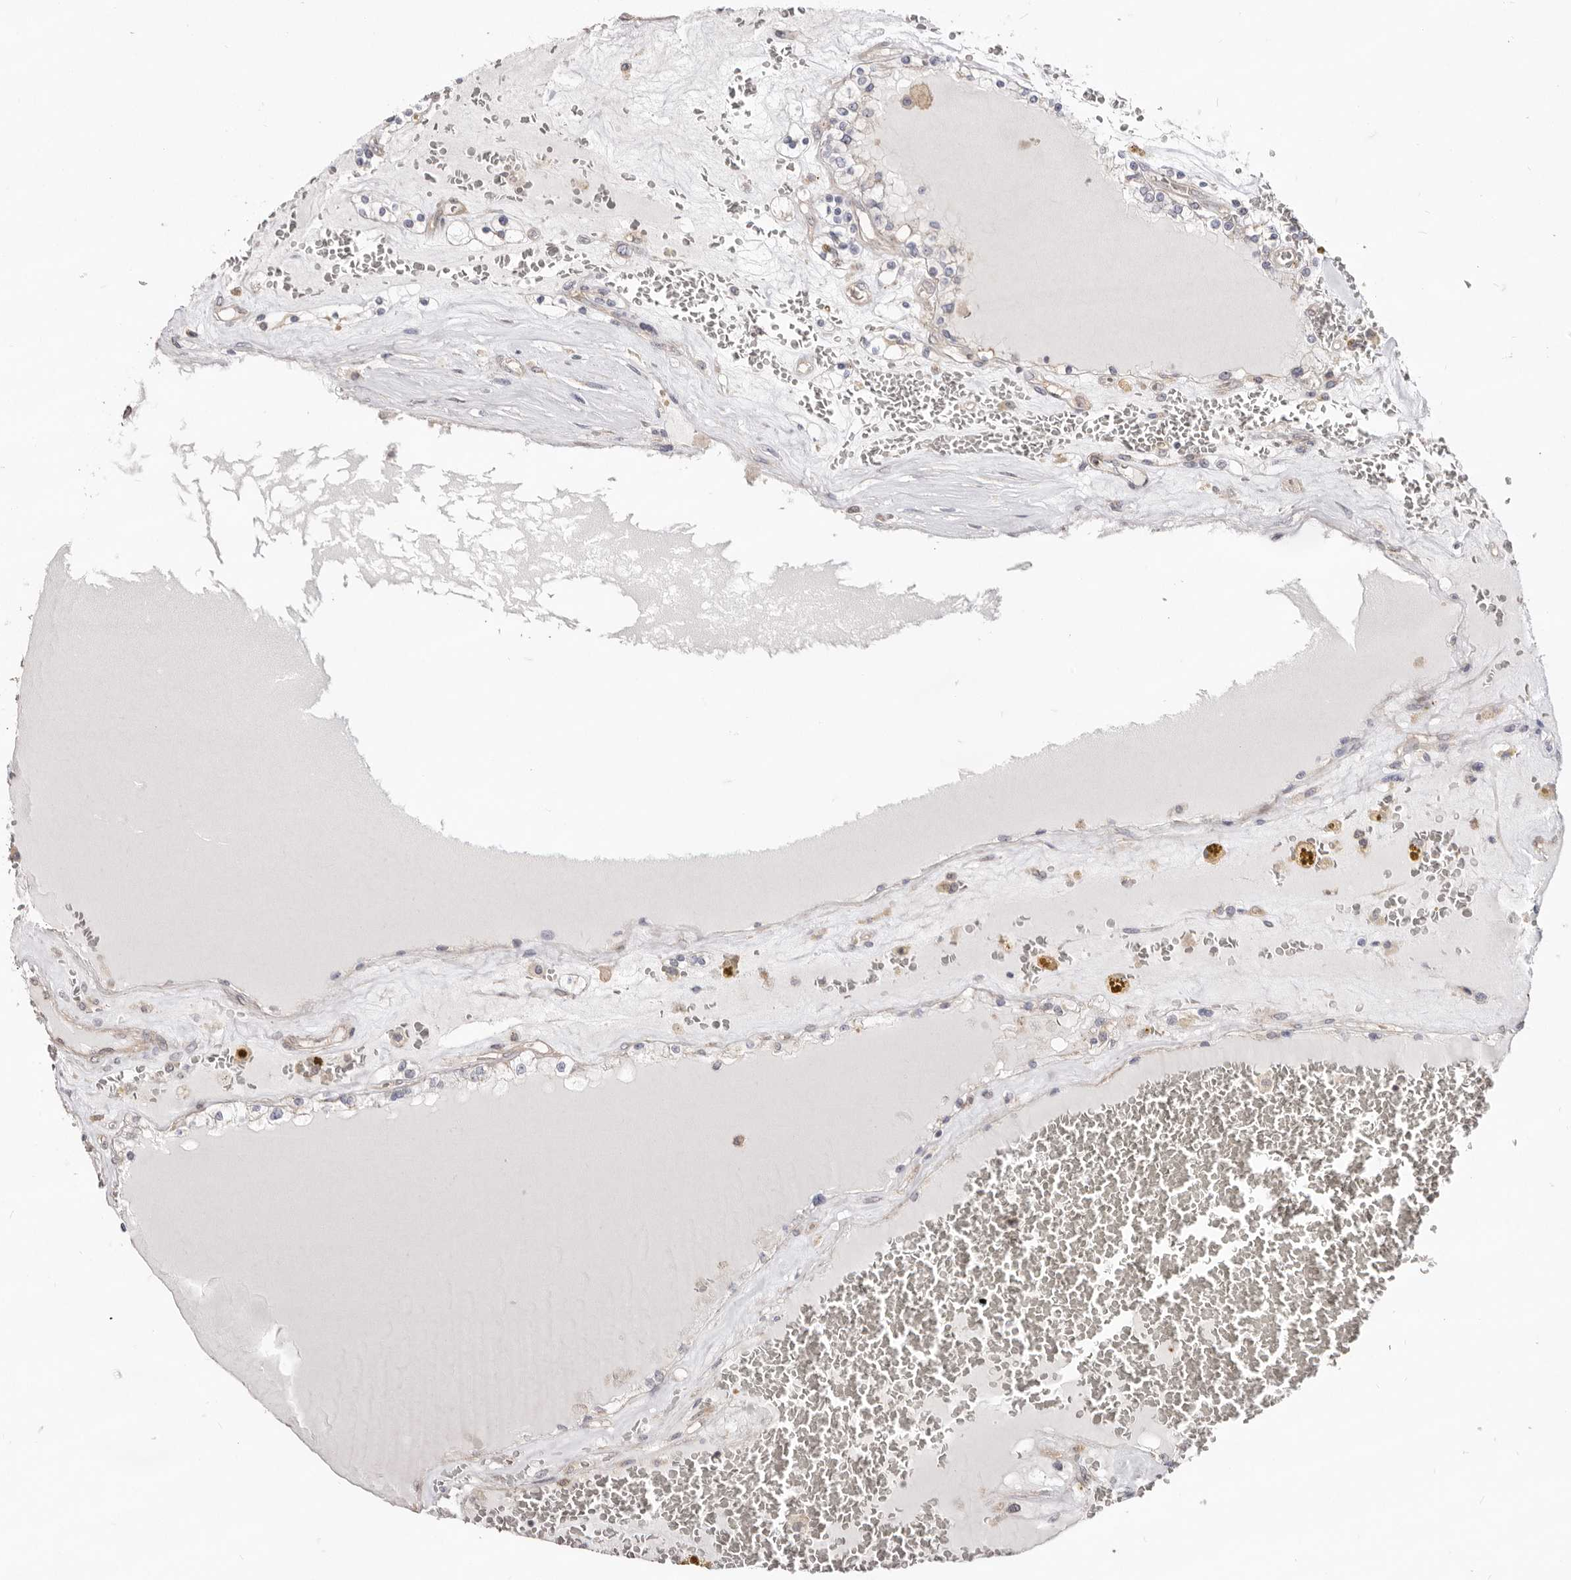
{"staining": {"intensity": "negative", "quantity": "none", "location": "none"}, "tissue": "renal cancer", "cell_type": "Tumor cells", "image_type": "cancer", "snomed": [{"axis": "morphology", "description": "Adenocarcinoma, NOS"}, {"axis": "topography", "description": "Kidney"}], "caption": "A high-resolution micrograph shows immunohistochemistry staining of renal adenocarcinoma, which exhibits no significant expression in tumor cells. (Immunohistochemistry, brightfield microscopy, high magnification).", "gene": "GPATCH4", "patient": {"sex": "female", "age": 56}}